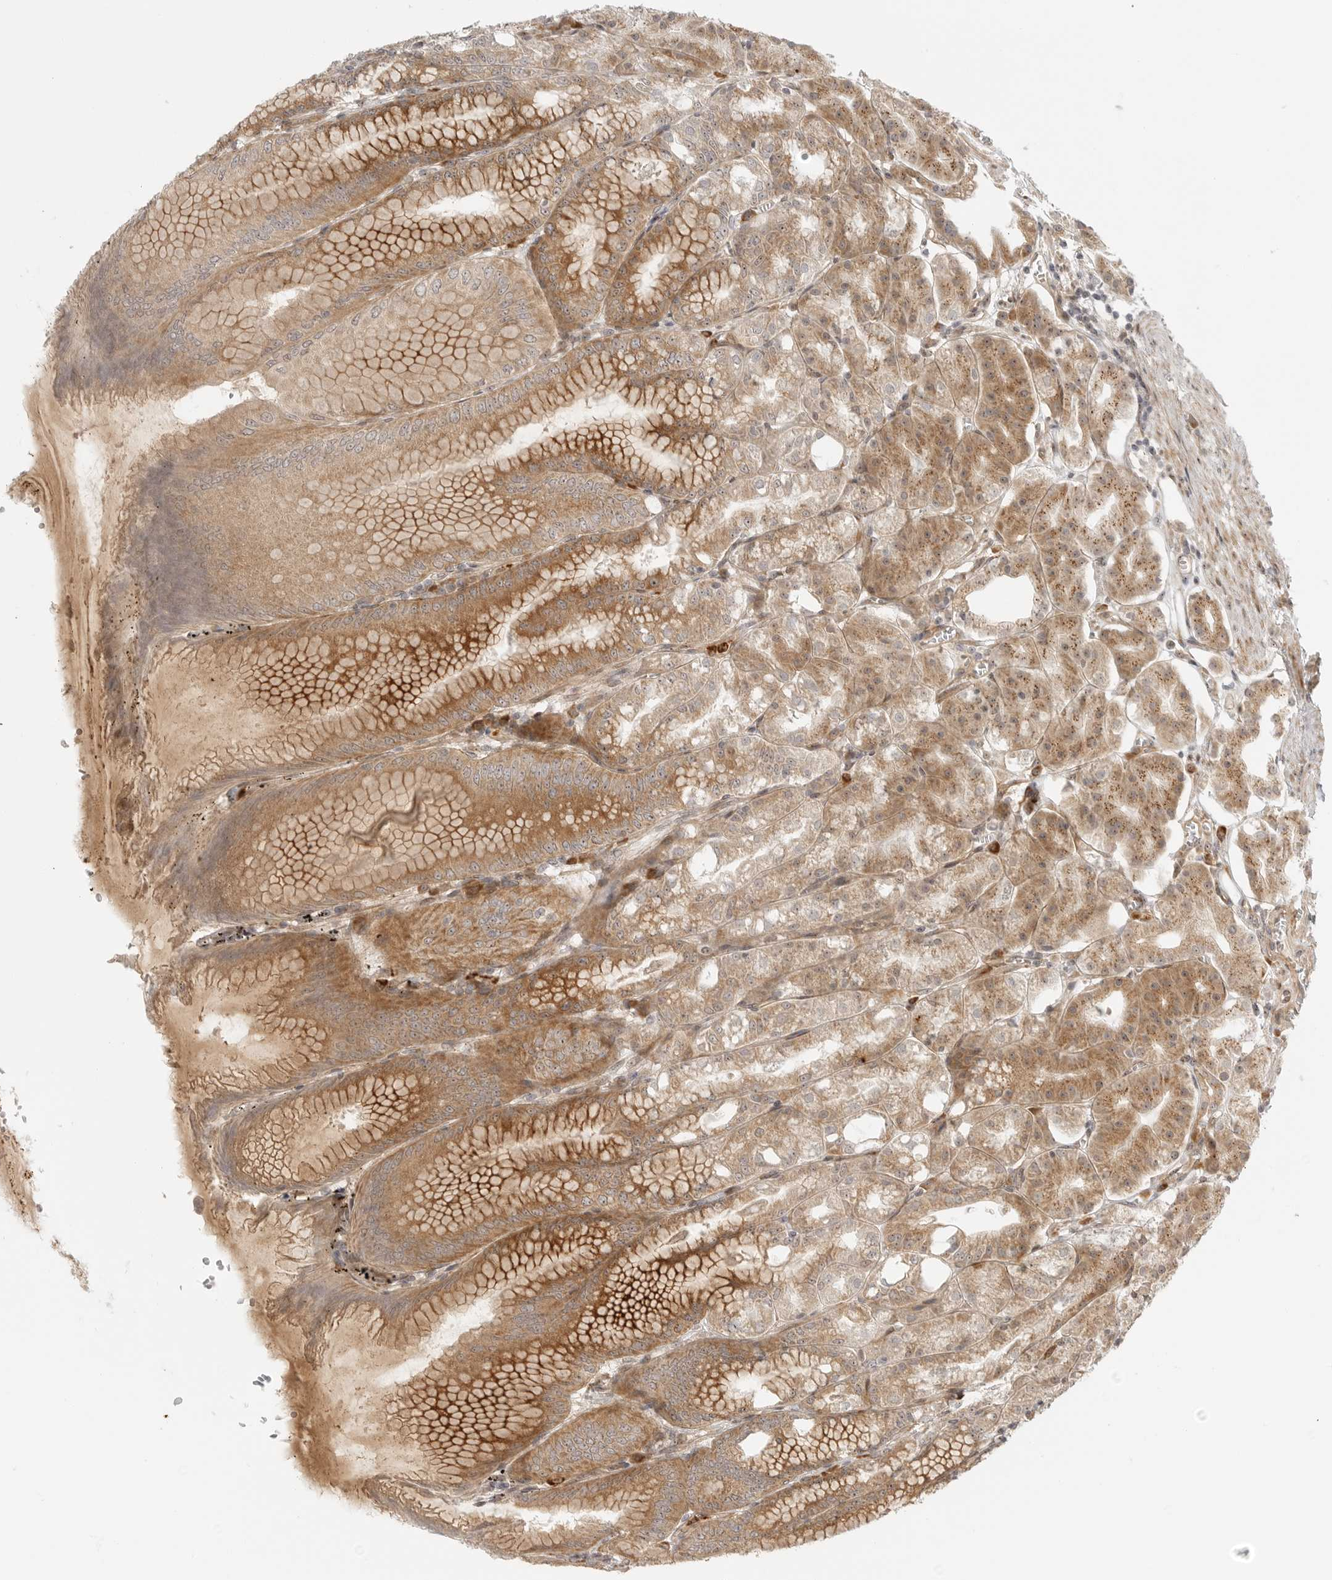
{"staining": {"intensity": "strong", "quantity": ">75%", "location": "cytoplasmic/membranous"}, "tissue": "stomach", "cell_type": "Glandular cells", "image_type": "normal", "snomed": [{"axis": "morphology", "description": "Normal tissue, NOS"}, {"axis": "topography", "description": "Stomach, lower"}], "caption": "Brown immunohistochemical staining in benign human stomach demonstrates strong cytoplasmic/membranous expression in about >75% of glandular cells.", "gene": "DSCC1", "patient": {"sex": "male", "age": 71}}